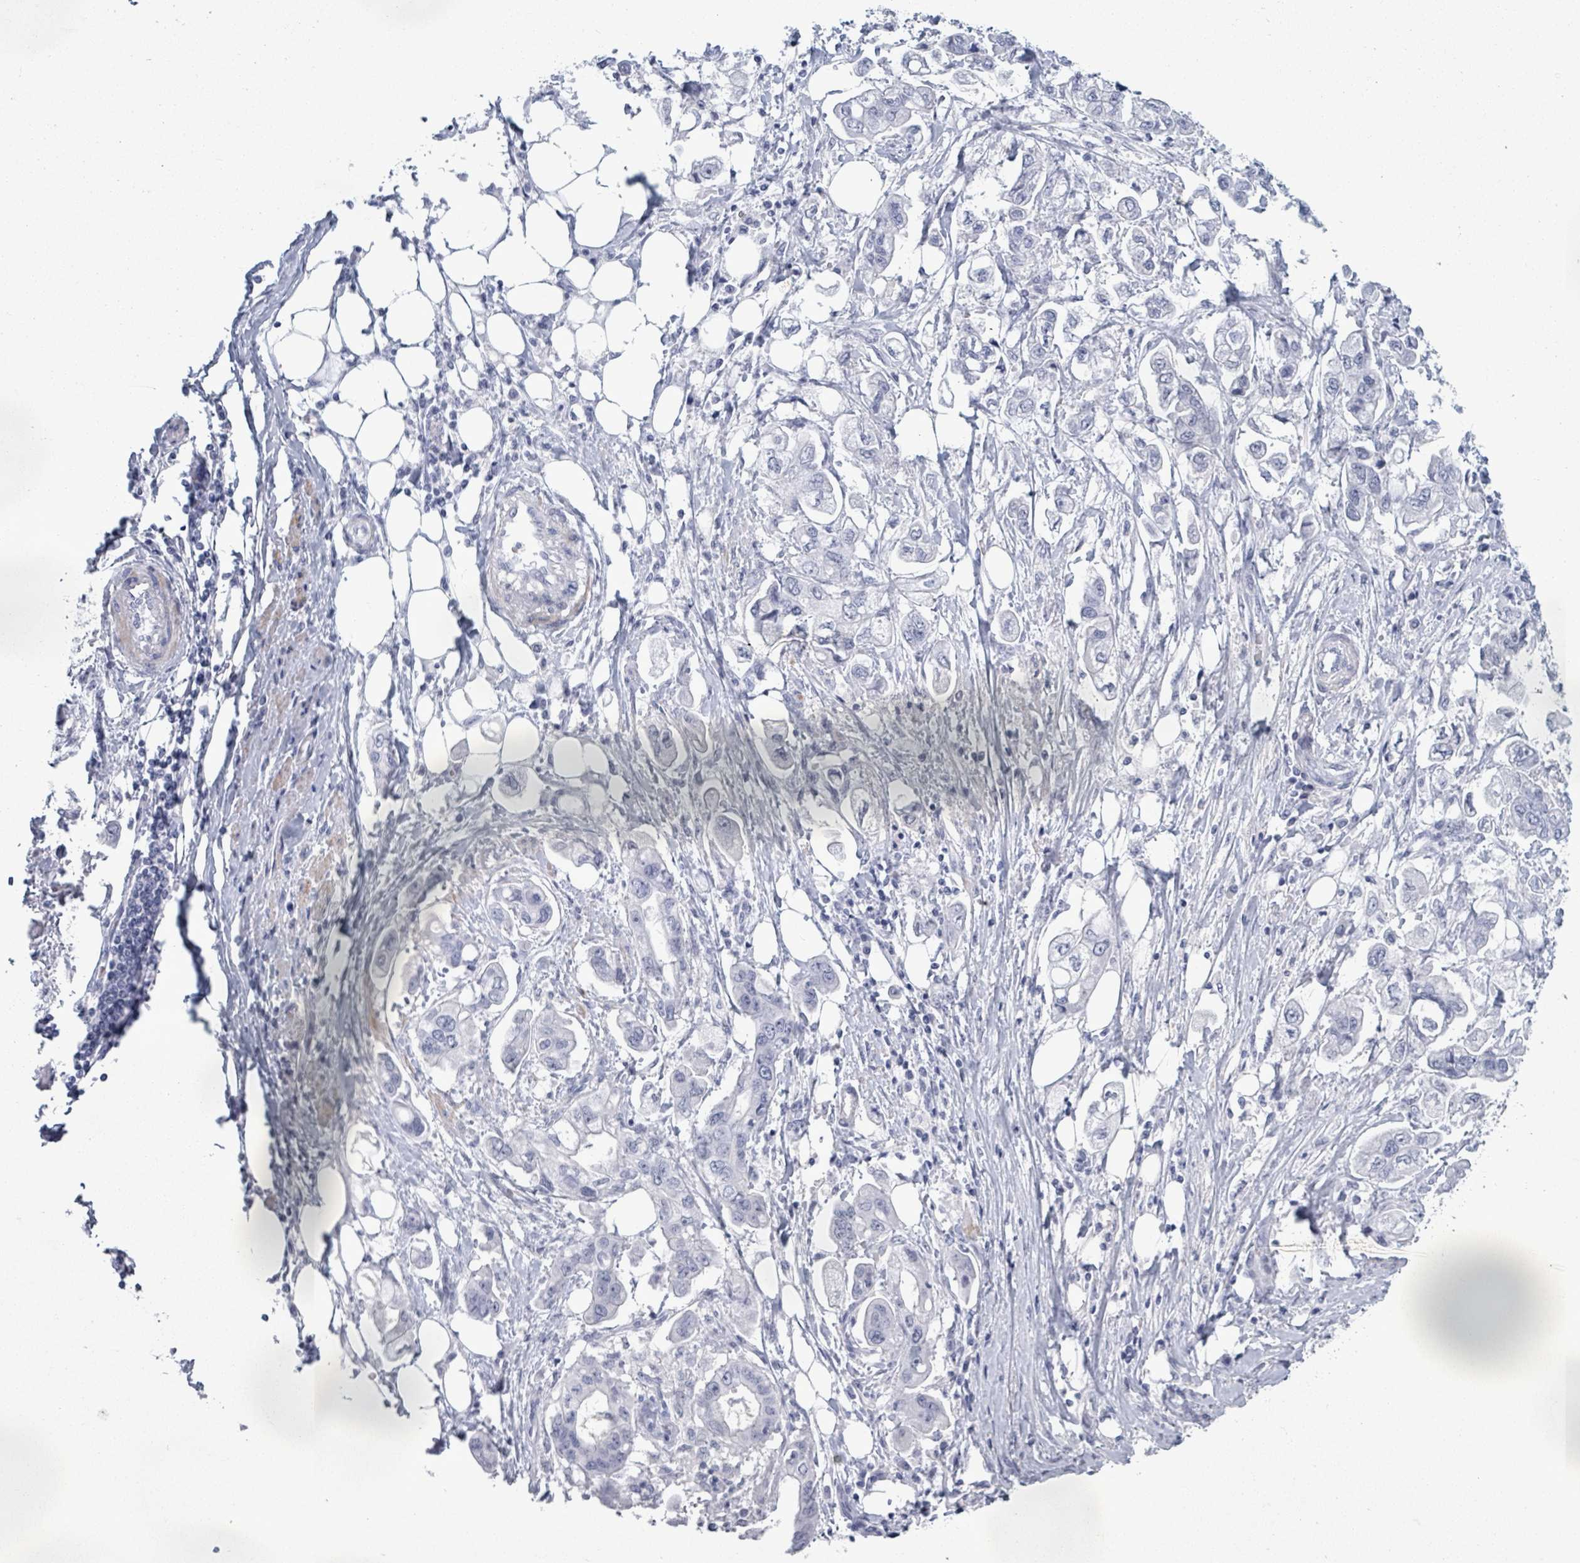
{"staining": {"intensity": "negative", "quantity": "none", "location": "none"}, "tissue": "stomach cancer", "cell_type": "Tumor cells", "image_type": "cancer", "snomed": [{"axis": "morphology", "description": "Adenocarcinoma, NOS"}, {"axis": "topography", "description": "Stomach"}], "caption": "Stomach cancer (adenocarcinoma) was stained to show a protein in brown. There is no significant positivity in tumor cells.", "gene": "ZNF771", "patient": {"sex": "male", "age": 62}}